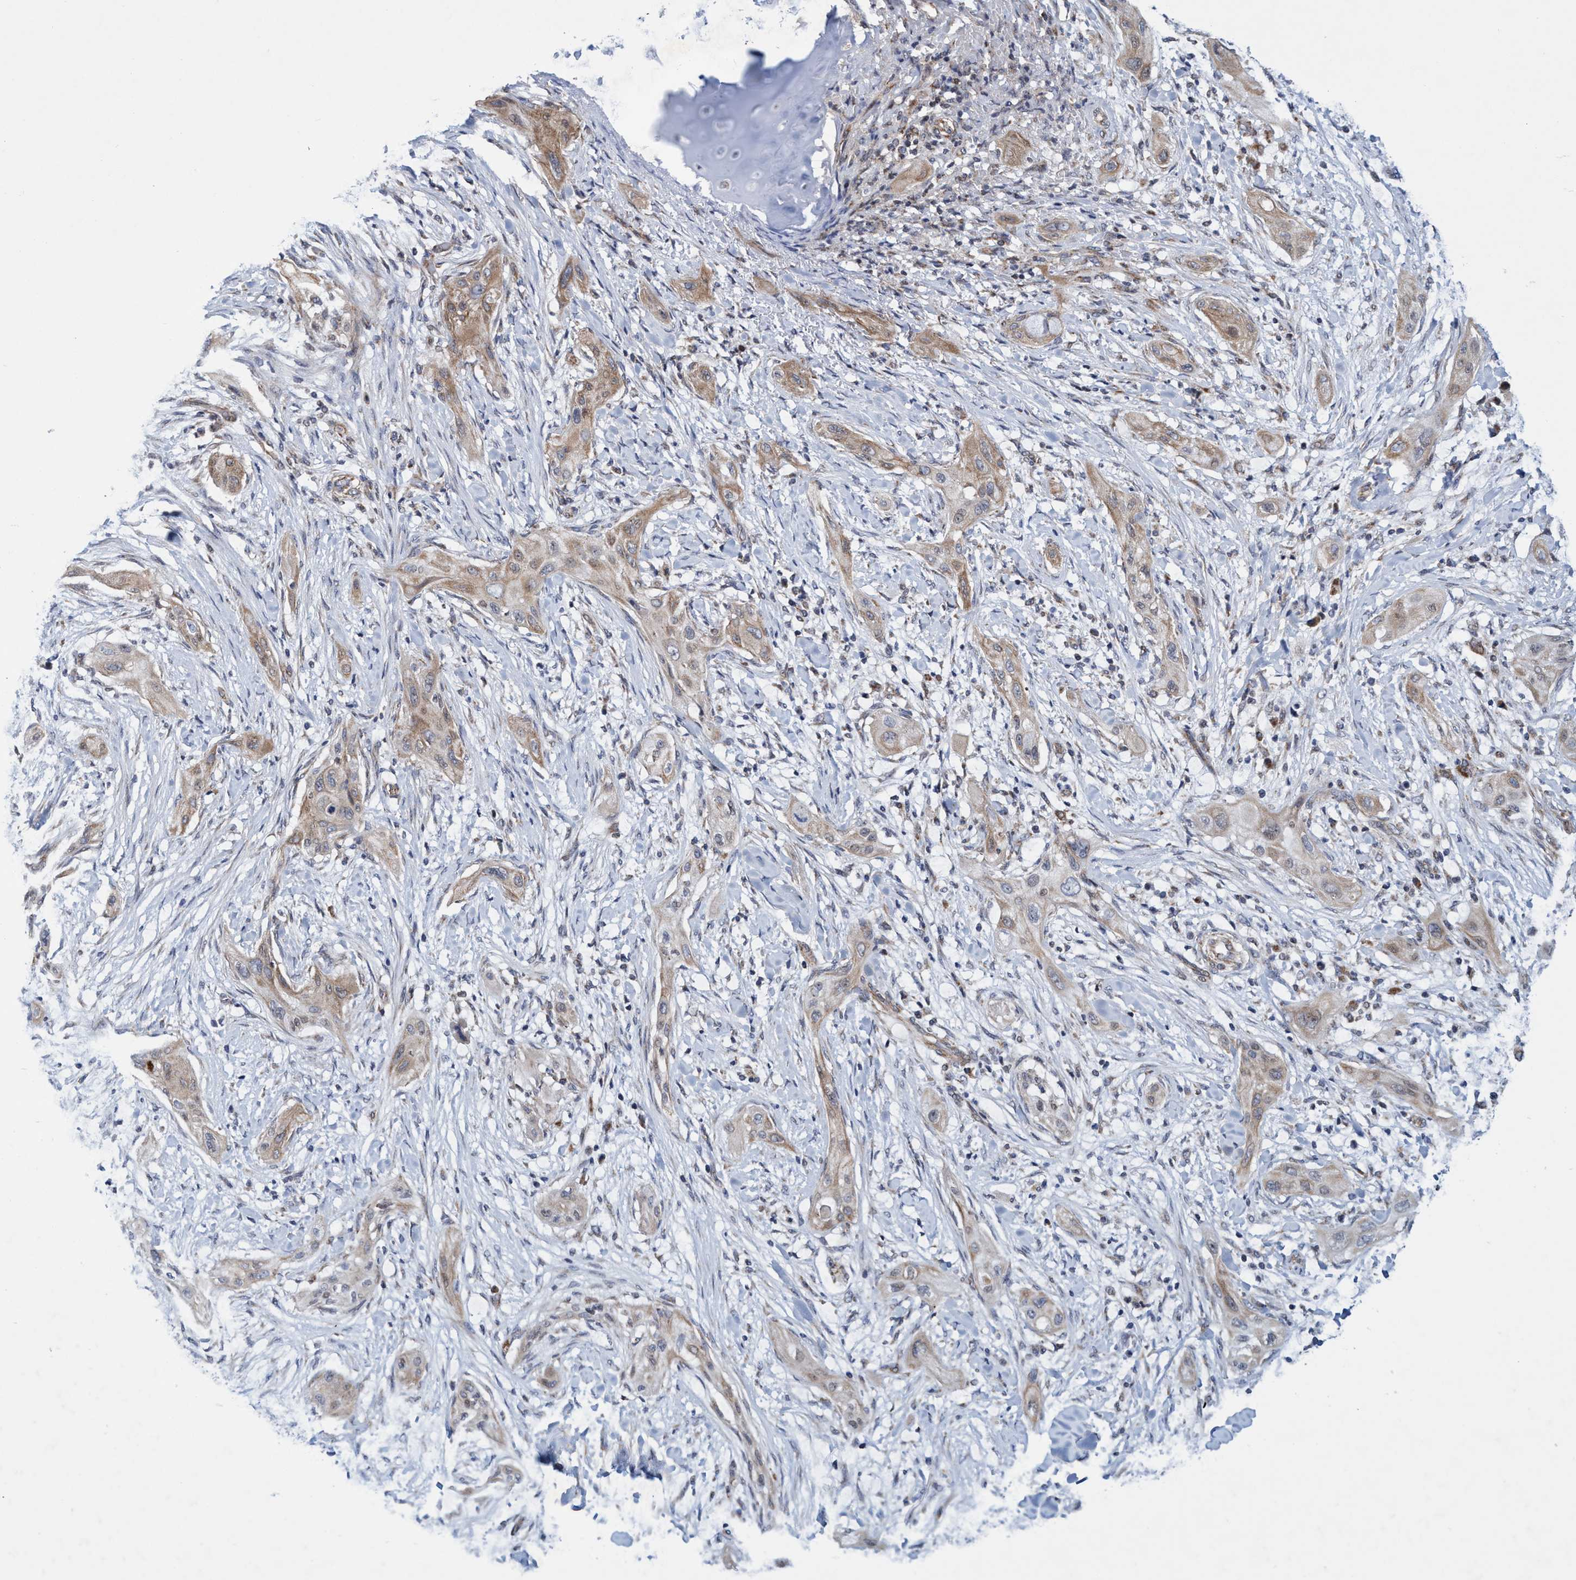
{"staining": {"intensity": "weak", "quantity": ">75%", "location": "cytoplasmic/membranous"}, "tissue": "lung cancer", "cell_type": "Tumor cells", "image_type": "cancer", "snomed": [{"axis": "morphology", "description": "Squamous cell carcinoma, NOS"}, {"axis": "topography", "description": "Lung"}], "caption": "Immunohistochemical staining of lung cancer shows low levels of weak cytoplasmic/membranous positivity in approximately >75% of tumor cells. The staining was performed using DAB (3,3'-diaminobenzidine), with brown indicating positive protein expression. Nuclei are stained blue with hematoxylin.", "gene": "POLR1F", "patient": {"sex": "female", "age": 47}}